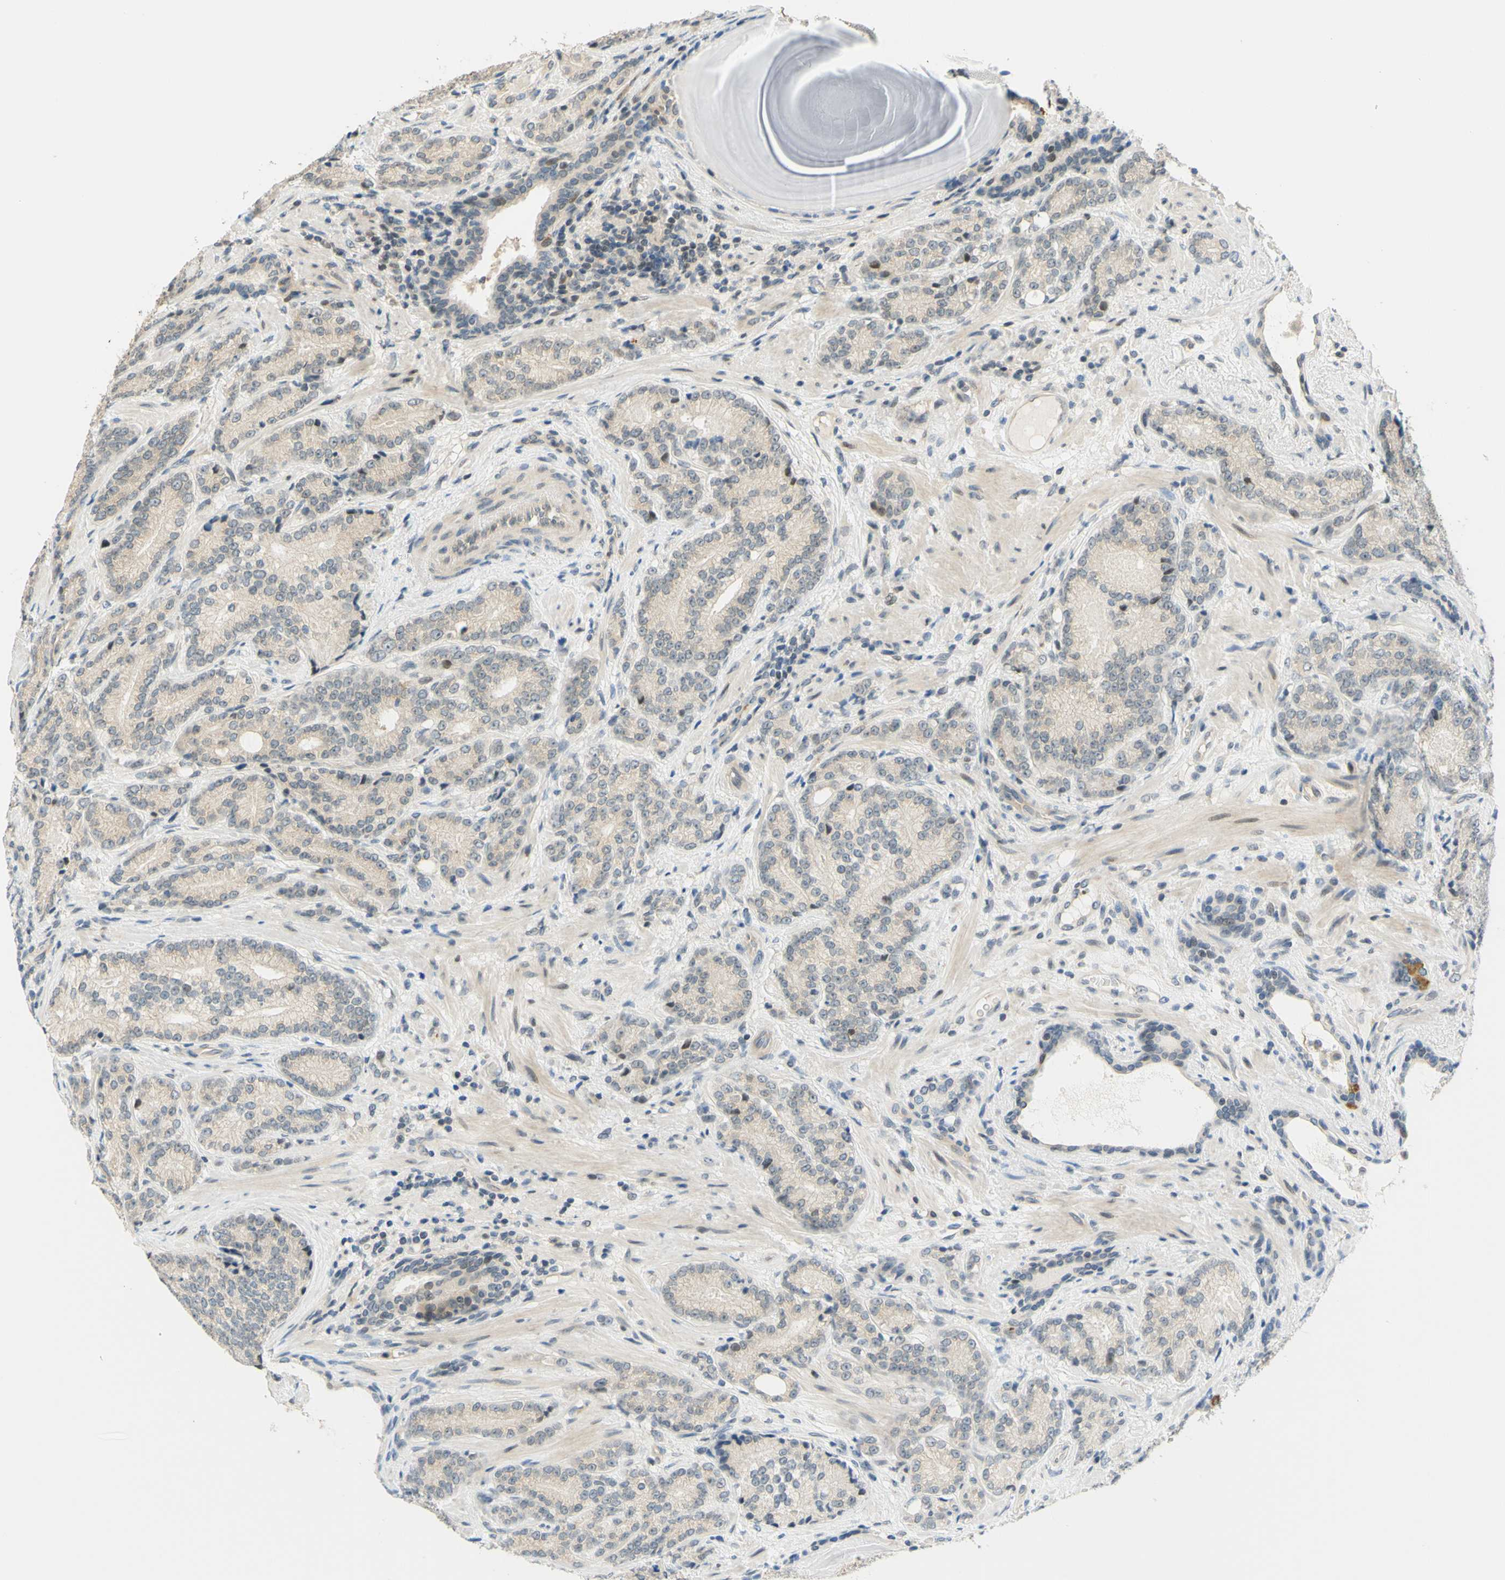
{"staining": {"intensity": "negative", "quantity": "none", "location": "none"}, "tissue": "prostate cancer", "cell_type": "Tumor cells", "image_type": "cancer", "snomed": [{"axis": "morphology", "description": "Adenocarcinoma, High grade"}, {"axis": "topography", "description": "Prostate"}], "caption": "The immunohistochemistry image has no significant expression in tumor cells of prostate cancer (adenocarcinoma (high-grade)) tissue.", "gene": "C2CD2L", "patient": {"sex": "male", "age": 61}}